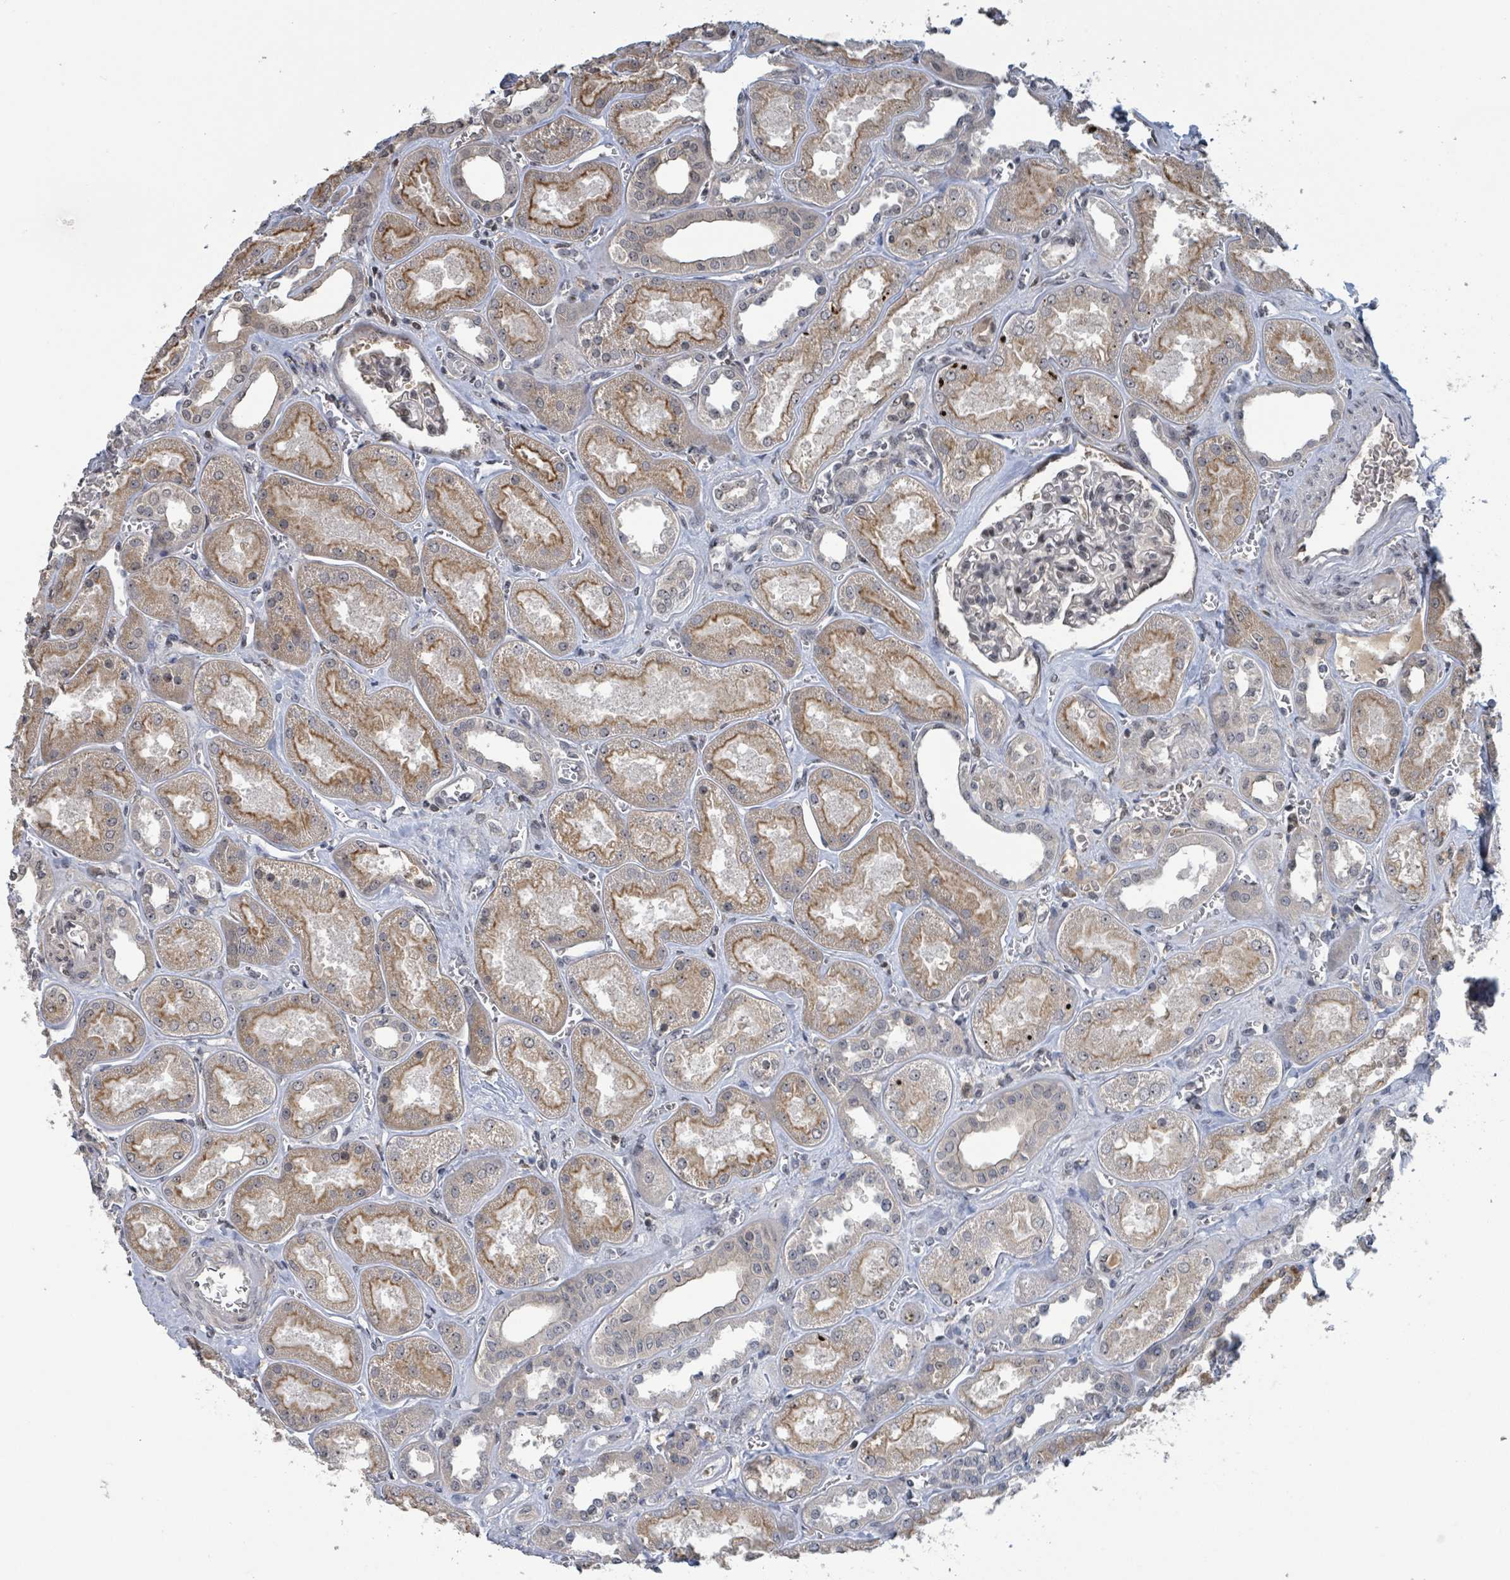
{"staining": {"intensity": "moderate", "quantity": "25%-75%", "location": "nuclear"}, "tissue": "kidney", "cell_type": "Cells in glomeruli", "image_type": "normal", "snomed": [{"axis": "morphology", "description": "Normal tissue, NOS"}, {"axis": "morphology", "description": "Adenocarcinoma, NOS"}, {"axis": "topography", "description": "Kidney"}], "caption": "A micrograph showing moderate nuclear staining in approximately 25%-75% of cells in glomeruli in unremarkable kidney, as visualized by brown immunohistochemical staining.", "gene": "ZBTB14", "patient": {"sex": "female", "age": 68}}